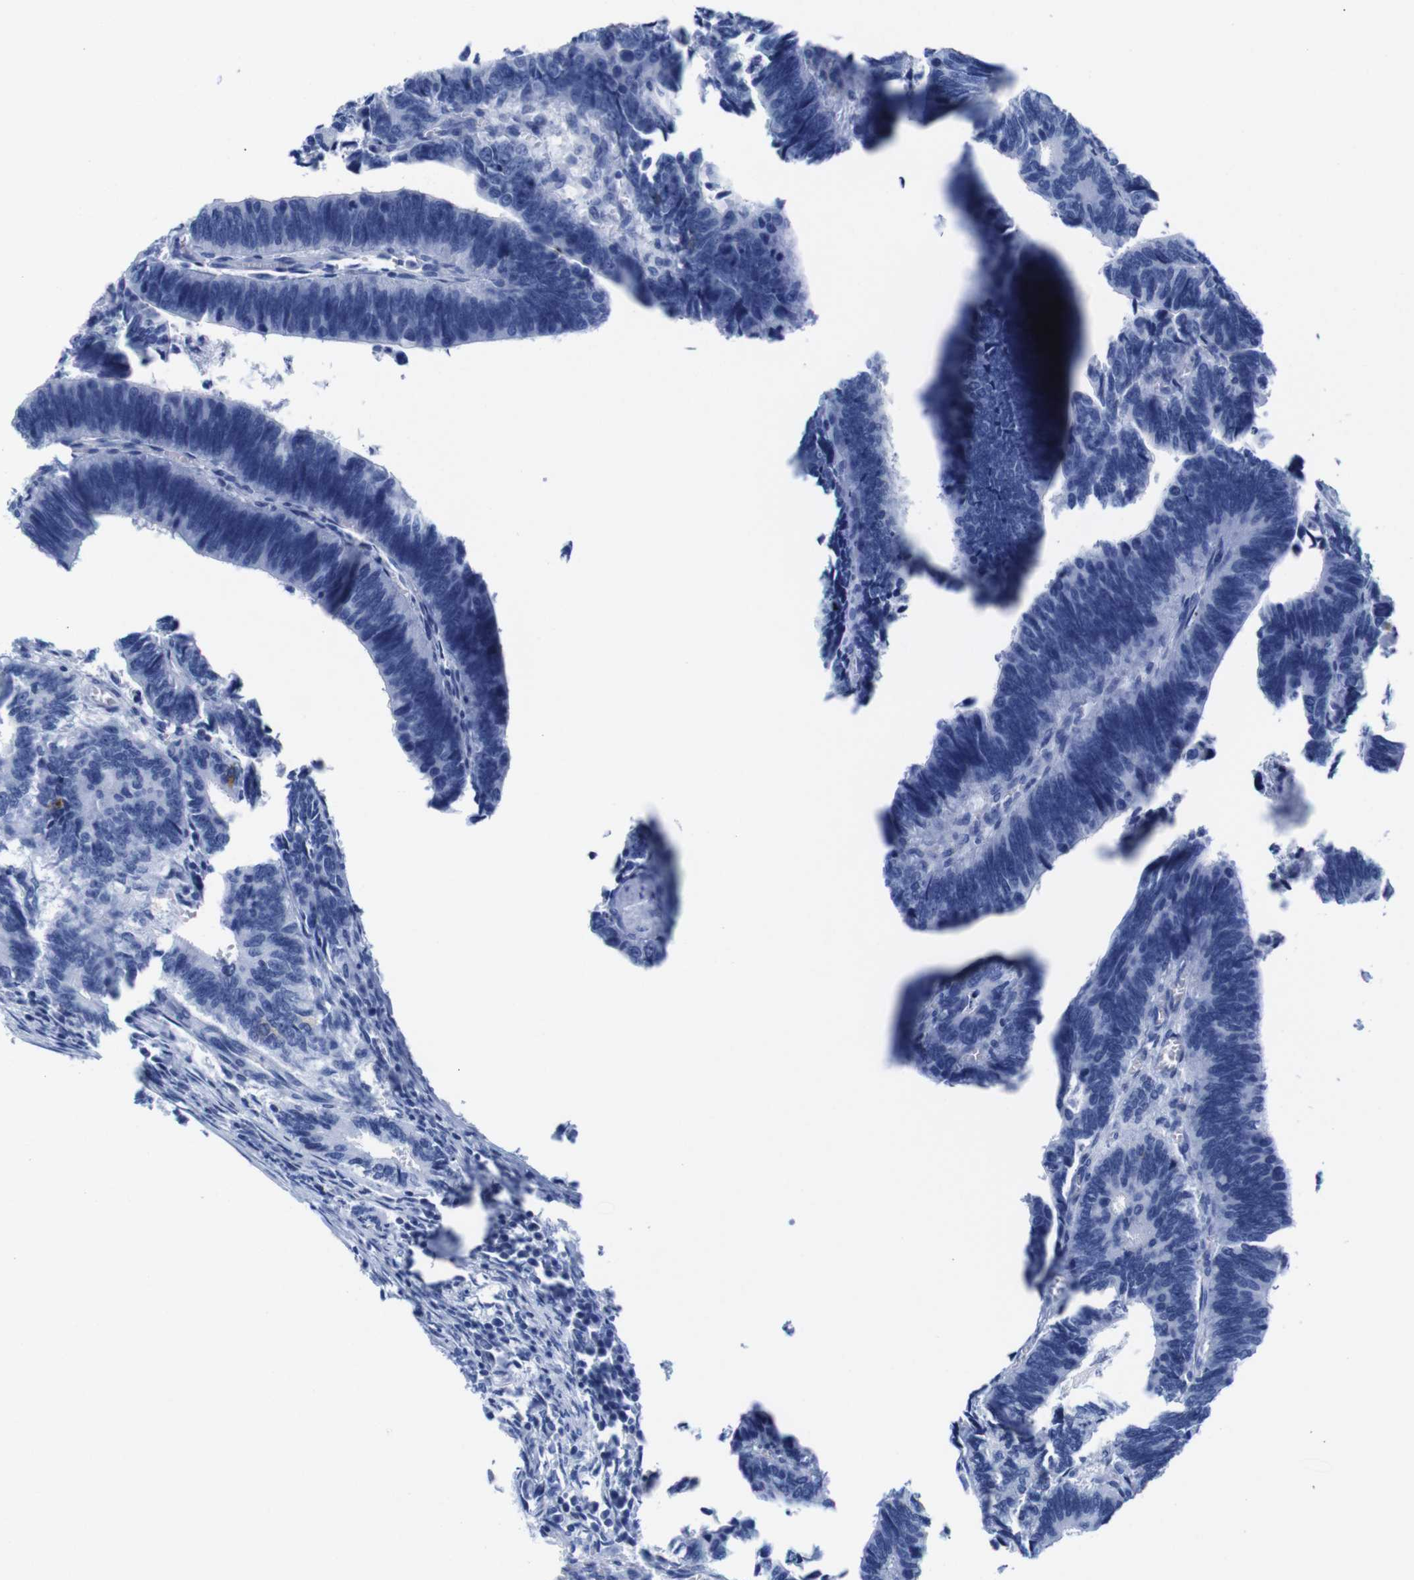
{"staining": {"intensity": "negative", "quantity": "none", "location": "none"}, "tissue": "colorectal cancer", "cell_type": "Tumor cells", "image_type": "cancer", "snomed": [{"axis": "morphology", "description": "Adenocarcinoma, NOS"}, {"axis": "topography", "description": "Colon"}], "caption": "DAB immunohistochemical staining of adenocarcinoma (colorectal) shows no significant positivity in tumor cells.", "gene": "TCEAL9", "patient": {"sex": "male", "age": 72}}